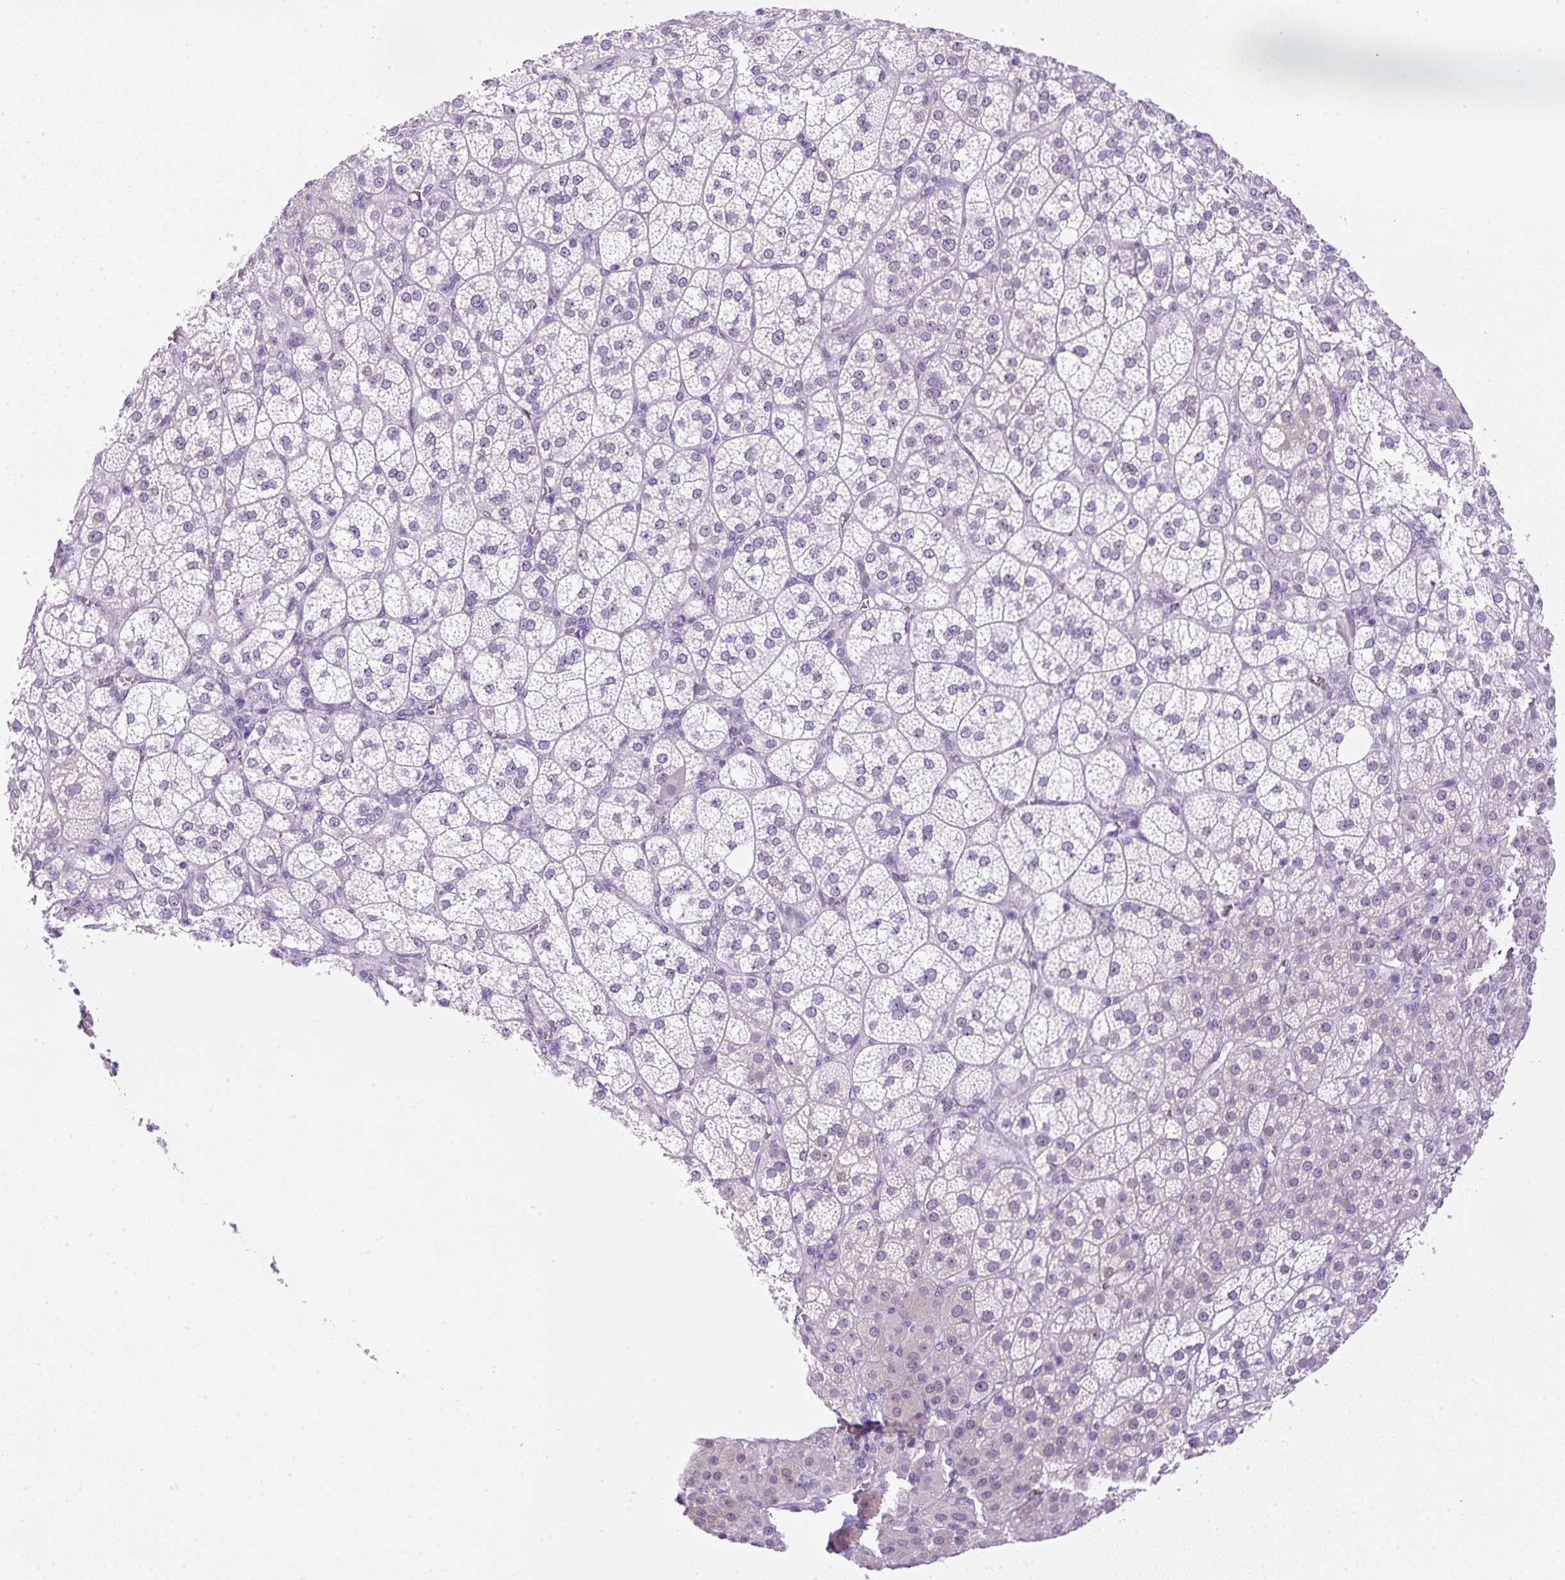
{"staining": {"intensity": "weak", "quantity": "<25%", "location": "cytoplasmic/membranous,nuclear"}, "tissue": "adrenal gland", "cell_type": "Glandular cells", "image_type": "normal", "snomed": [{"axis": "morphology", "description": "Normal tissue, NOS"}, {"axis": "topography", "description": "Adrenal gland"}], "caption": "This is a photomicrograph of IHC staining of unremarkable adrenal gland, which shows no positivity in glandular cells.", "gene": "RHBDD2", "patient": {"sex": "female", "age": 60}}